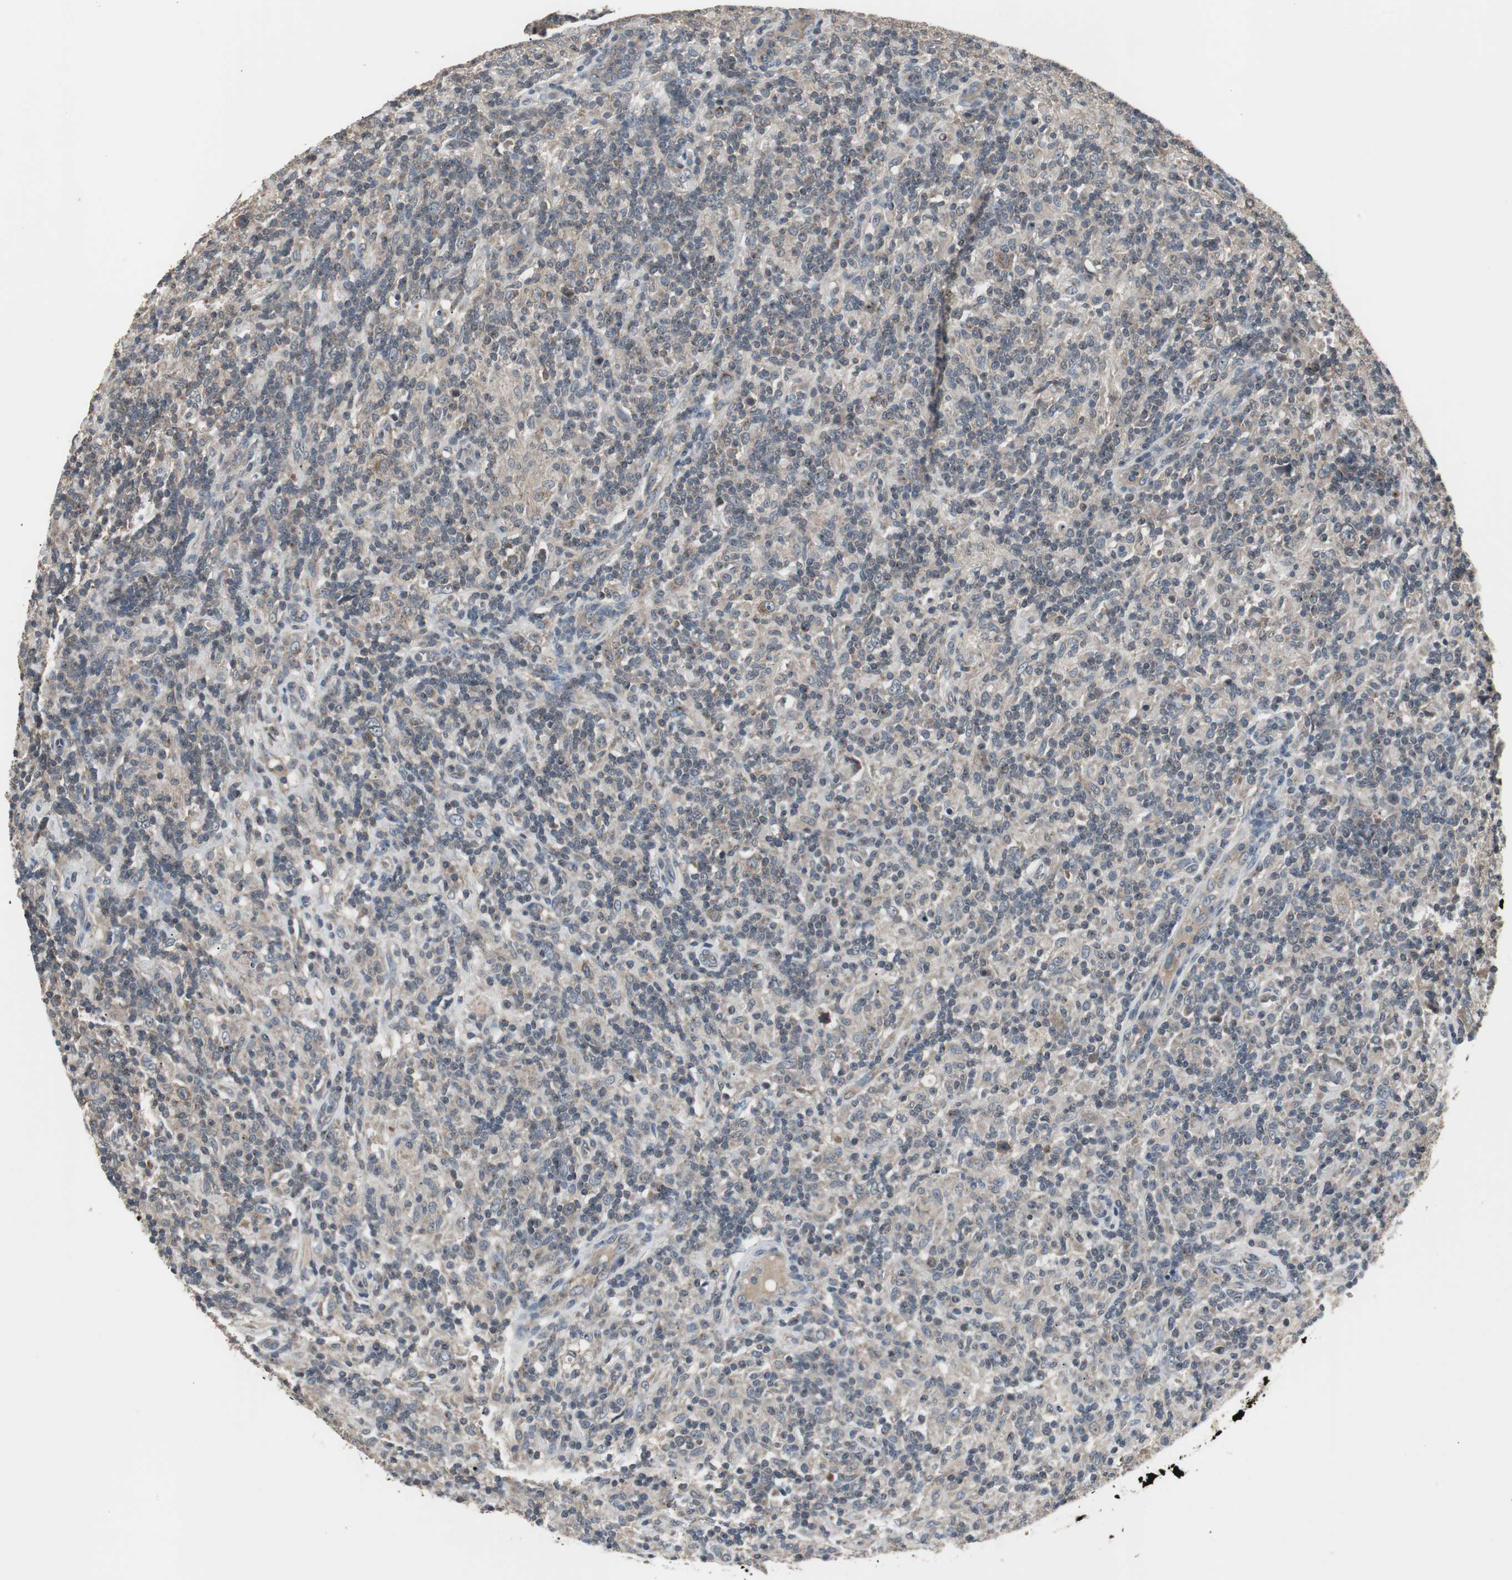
{"staining": {"intensity": "weak", "quantity": "25%-75%", "location": "cytoplasmic/membranous"}, "tissue": "lymphoma", "cell_type": "Tumor cells", "image_type": "cancer", "snomed": [{"axis": "morphology", "description": "Hodgkin's disease, NOS"}, {"axis": "topography", "description": "Lymph node"}], "caption": "Protein staining shows weak cytoplasmic/membranous expression in about 25%-75% of tumor cells in Hodgkin's disease.", "gene": "ZMPSTE24", "patient": {"sex": "male", "age": 70}}